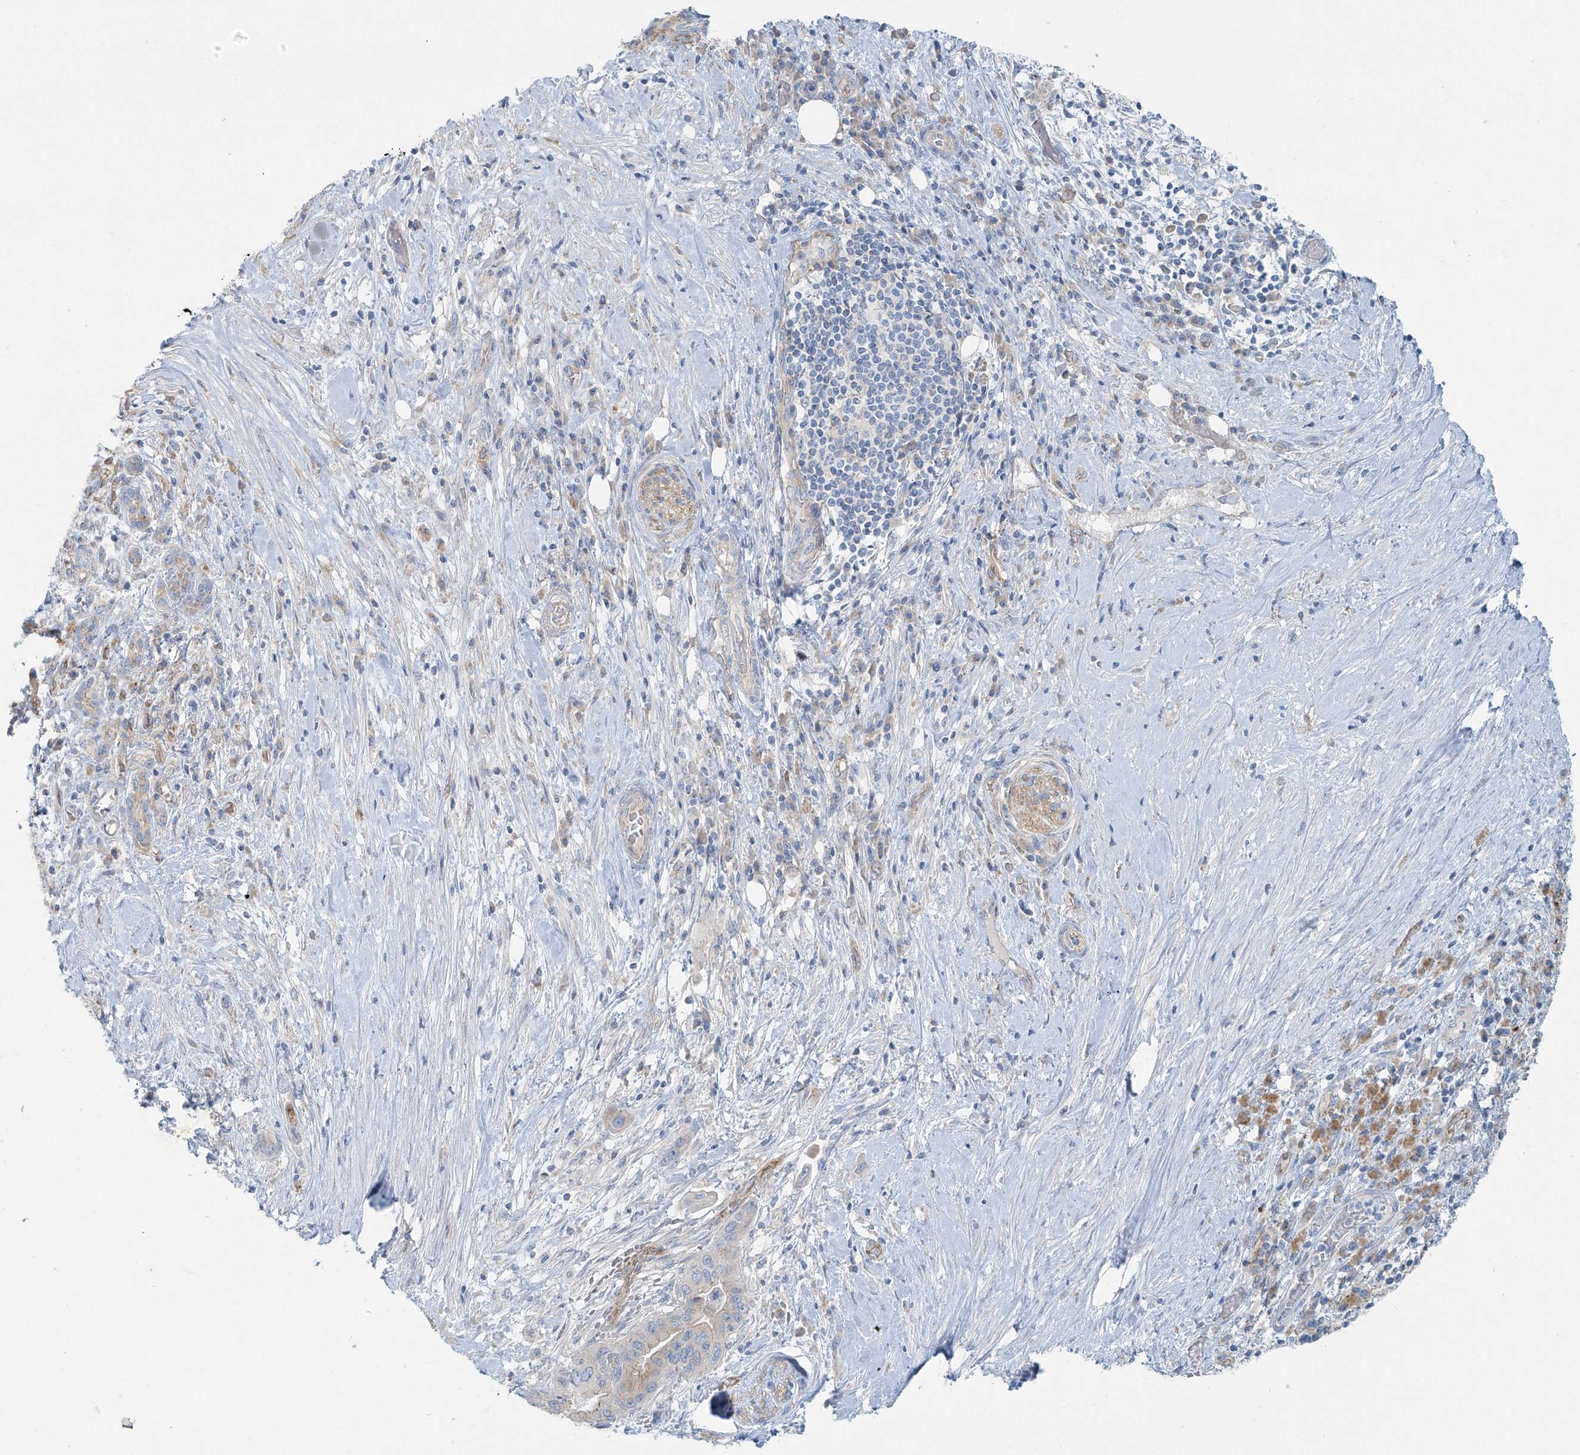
{"staining": {"intensity": "weak", "quantity": "<25%", "location": "cytoplasmic/membranous"}, "tissue": "pancreatic cancer", "cell_type": "Tumor cells", "image_type": "cancer", "snomed": [{"axis": "morphology", "description": "Adenocarcinoma, NOS"}, {"axis": "topography", "description": "Pancreas"}], "caption": "IHC of human adenocarcinoma (pancreatic) displays no expression in tumor cells.", "gene": "VAMP5", "patient": {"sex": "female", "age": 73}}